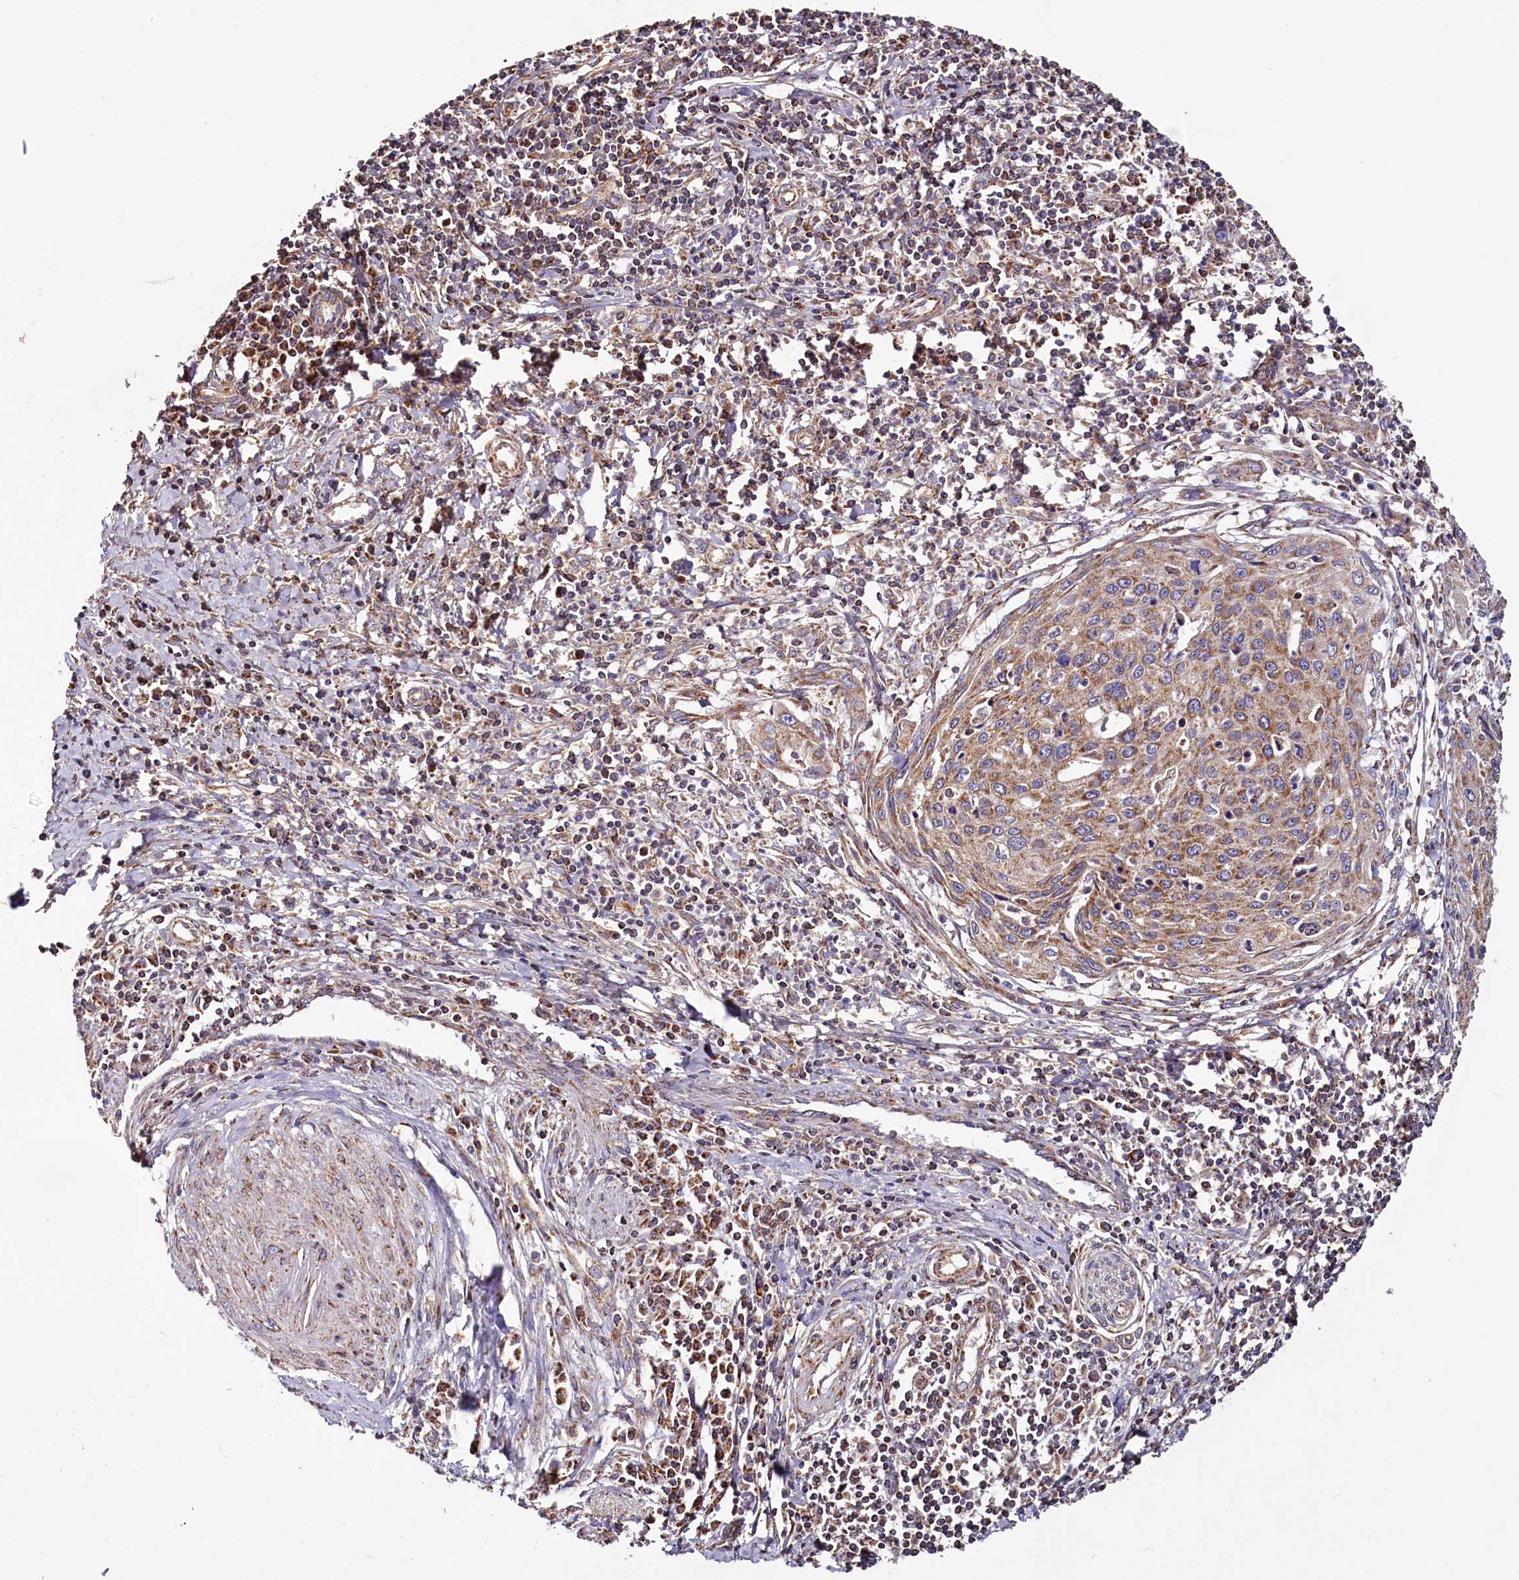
{"staining": {"intensity": "moderate", "quantity": ">75%", "location": "cytoplasmic/membranous"}, "tissue": "cervical cancer", "cell_type": "Tumor cells", "image_type": "cancer", "snomed": [{"axis": "morphology", "description": "Squamous cell carcinoma, NOS"}, {"axis": "topography", "description": "Cervix"}], "caption": "Immunohistochemistry (IHC) (DAB (3,3'-diaminobenzidine)) staining of human cervical squamous cell carcinoma shows moderate cytoplasmic/membranous protein positivity in about >75% of tumor cells.", "gene": "NUDT15", "patient": {"sex": "female", "age": 32}}